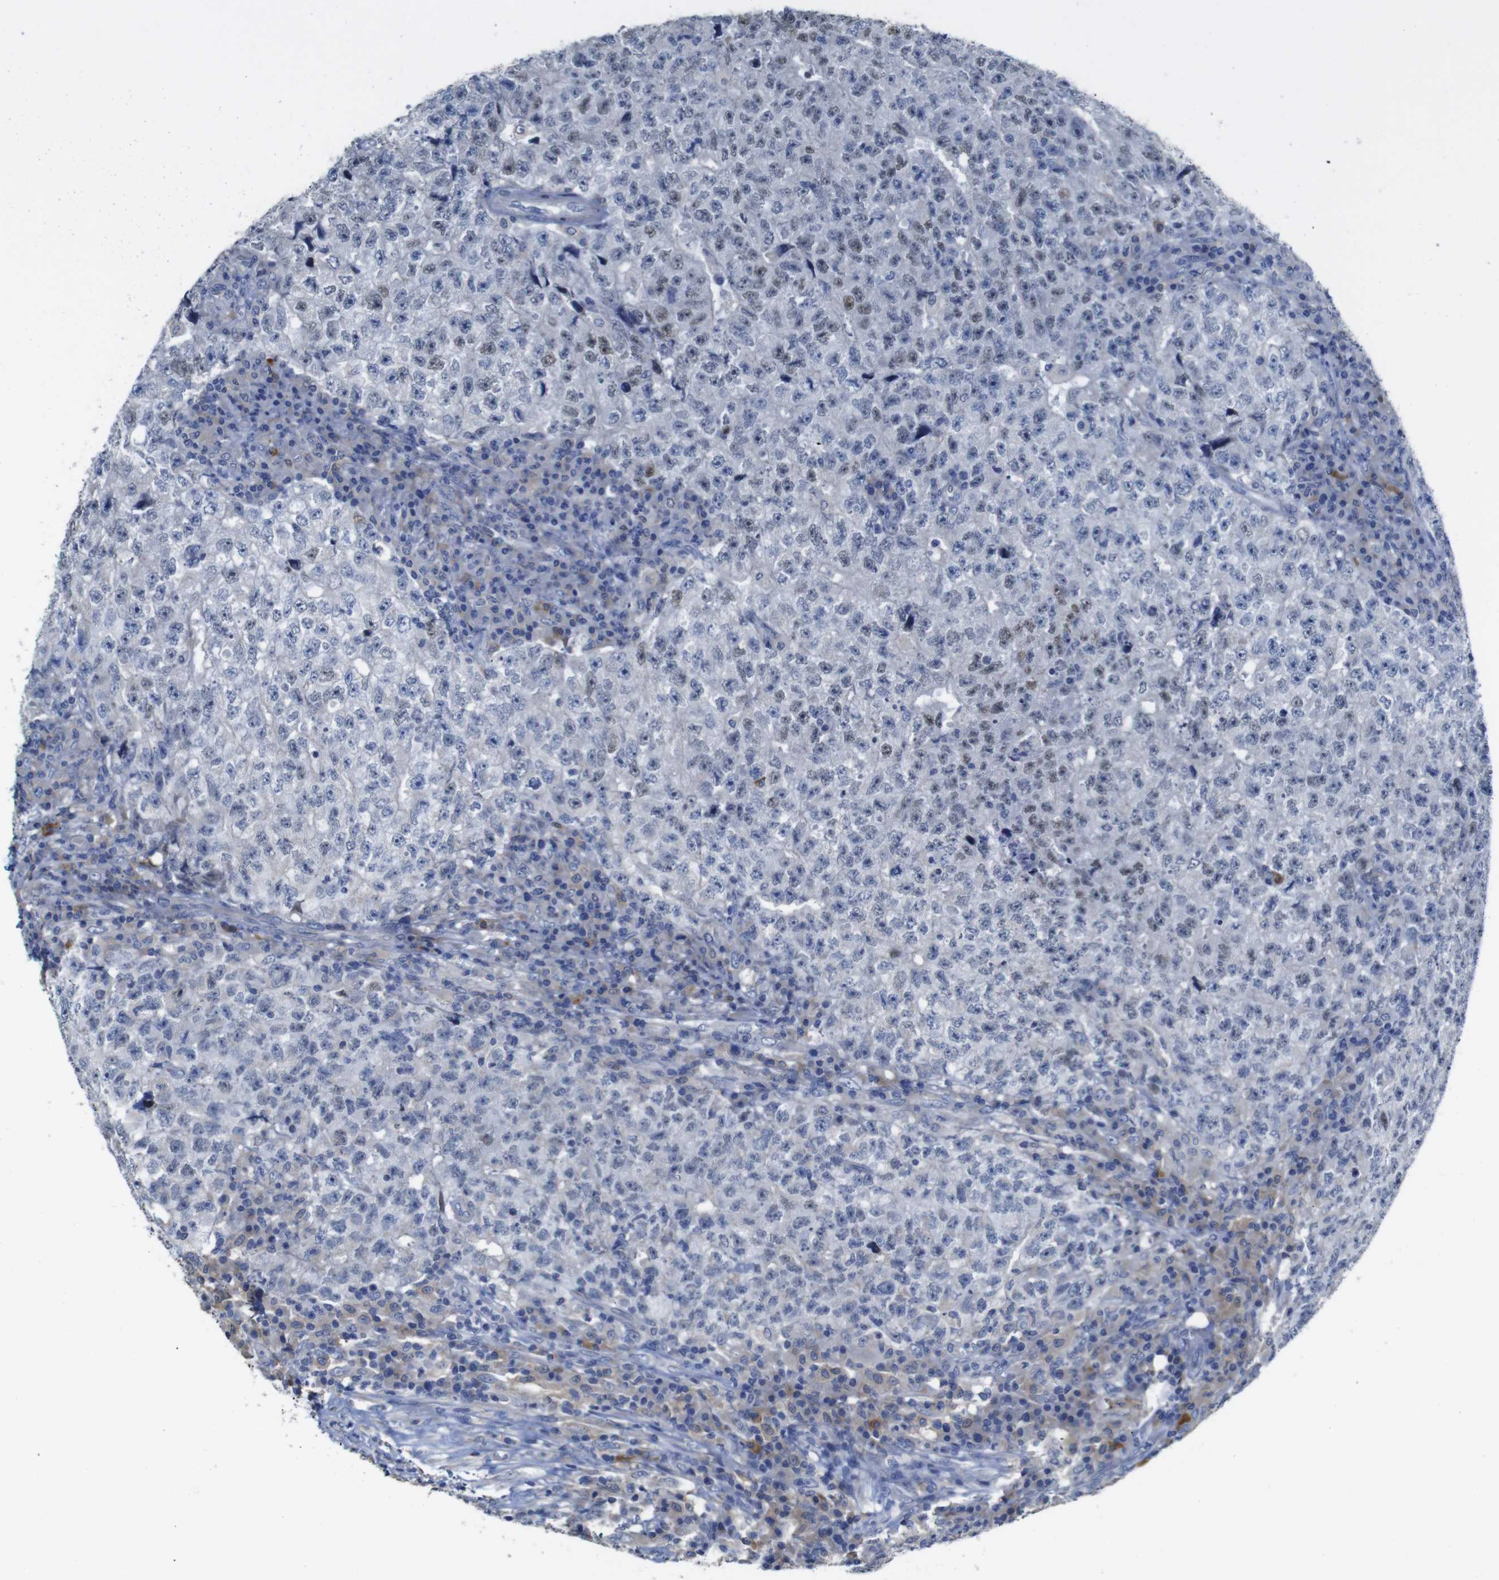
{"staining": {"intensity": "weak", "quantity": "<25%", "location": "nuclear"}, "tissue": "testis cancer", "cell_type": "Tumor cells", "image_type": "cancer", "snomed": [{"axis": "morphology", "description": "Necrosis, NOS"}, {"axis": "morphology", "description": "Carcinoma, Embryonal, NOS"}, {"axis": "topography", "description": "Testis"}], "caption": "Human testis cancer stained for a protein using immunohistochemistry (IHC) displays no positivity in tumor cells.", "gene": "TCEAL9", "patient": {"sex": "male", "age": 19}}